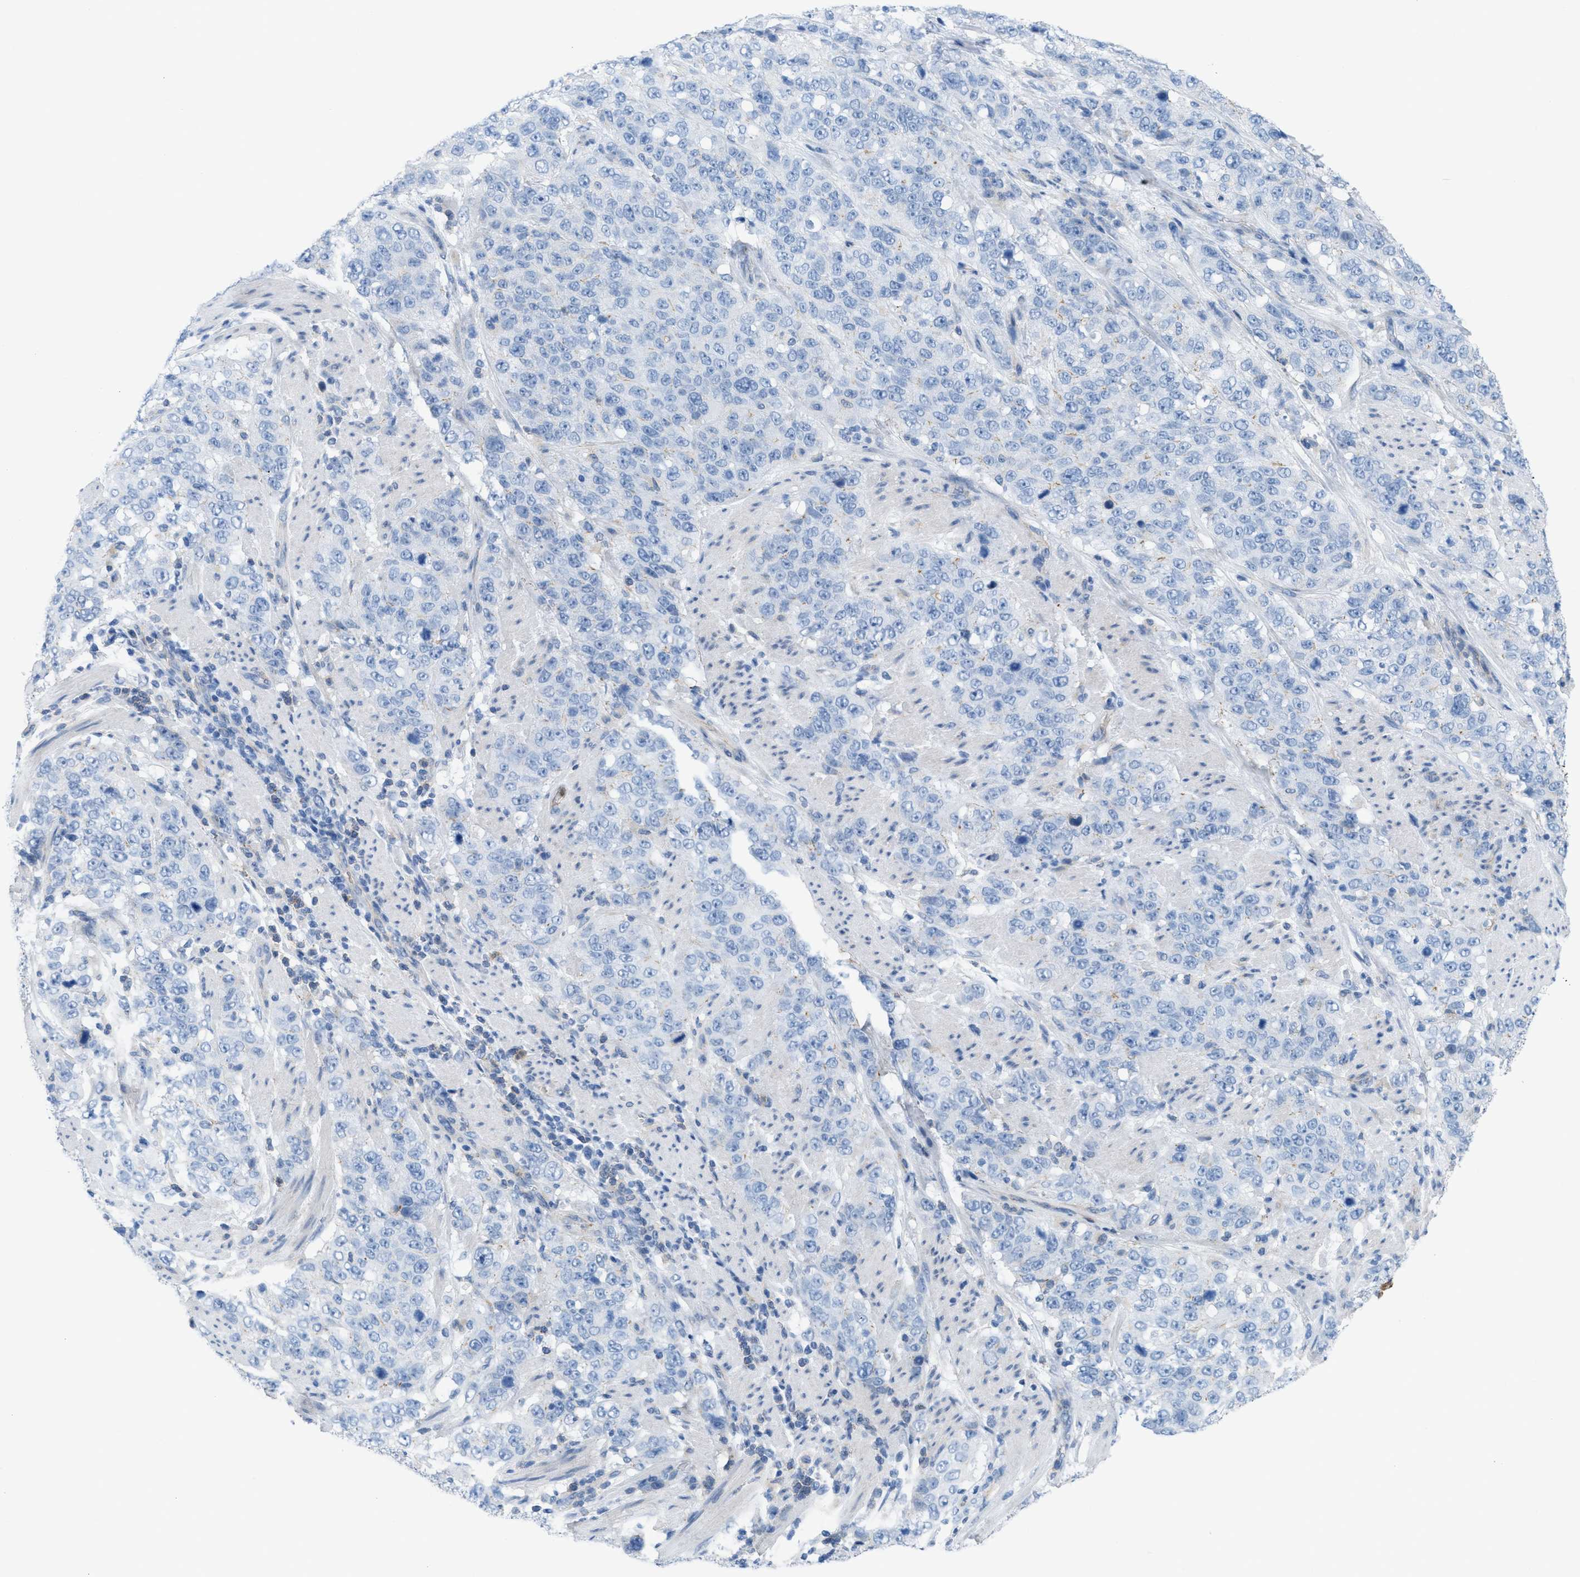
{"staining": {"intensity": "negative", "quantity": "none", "location": "none"}, "tissue": "stomach cancer", "cell_type": "Tumor cells", "image_type": "cancer", "snomed": [{"axis": "morphology", "description": "Adenocarcinoma, NOS"}, {"axis": "topography", "description": "Stomach"}], "caption": "DAB immunohistochemical staining of human stomach cancer (adenocarcinoma) demonstrates no significant staining in tumor cells.", "gene": "CRB3", "patient": {"sex": "male", "age": 48}}